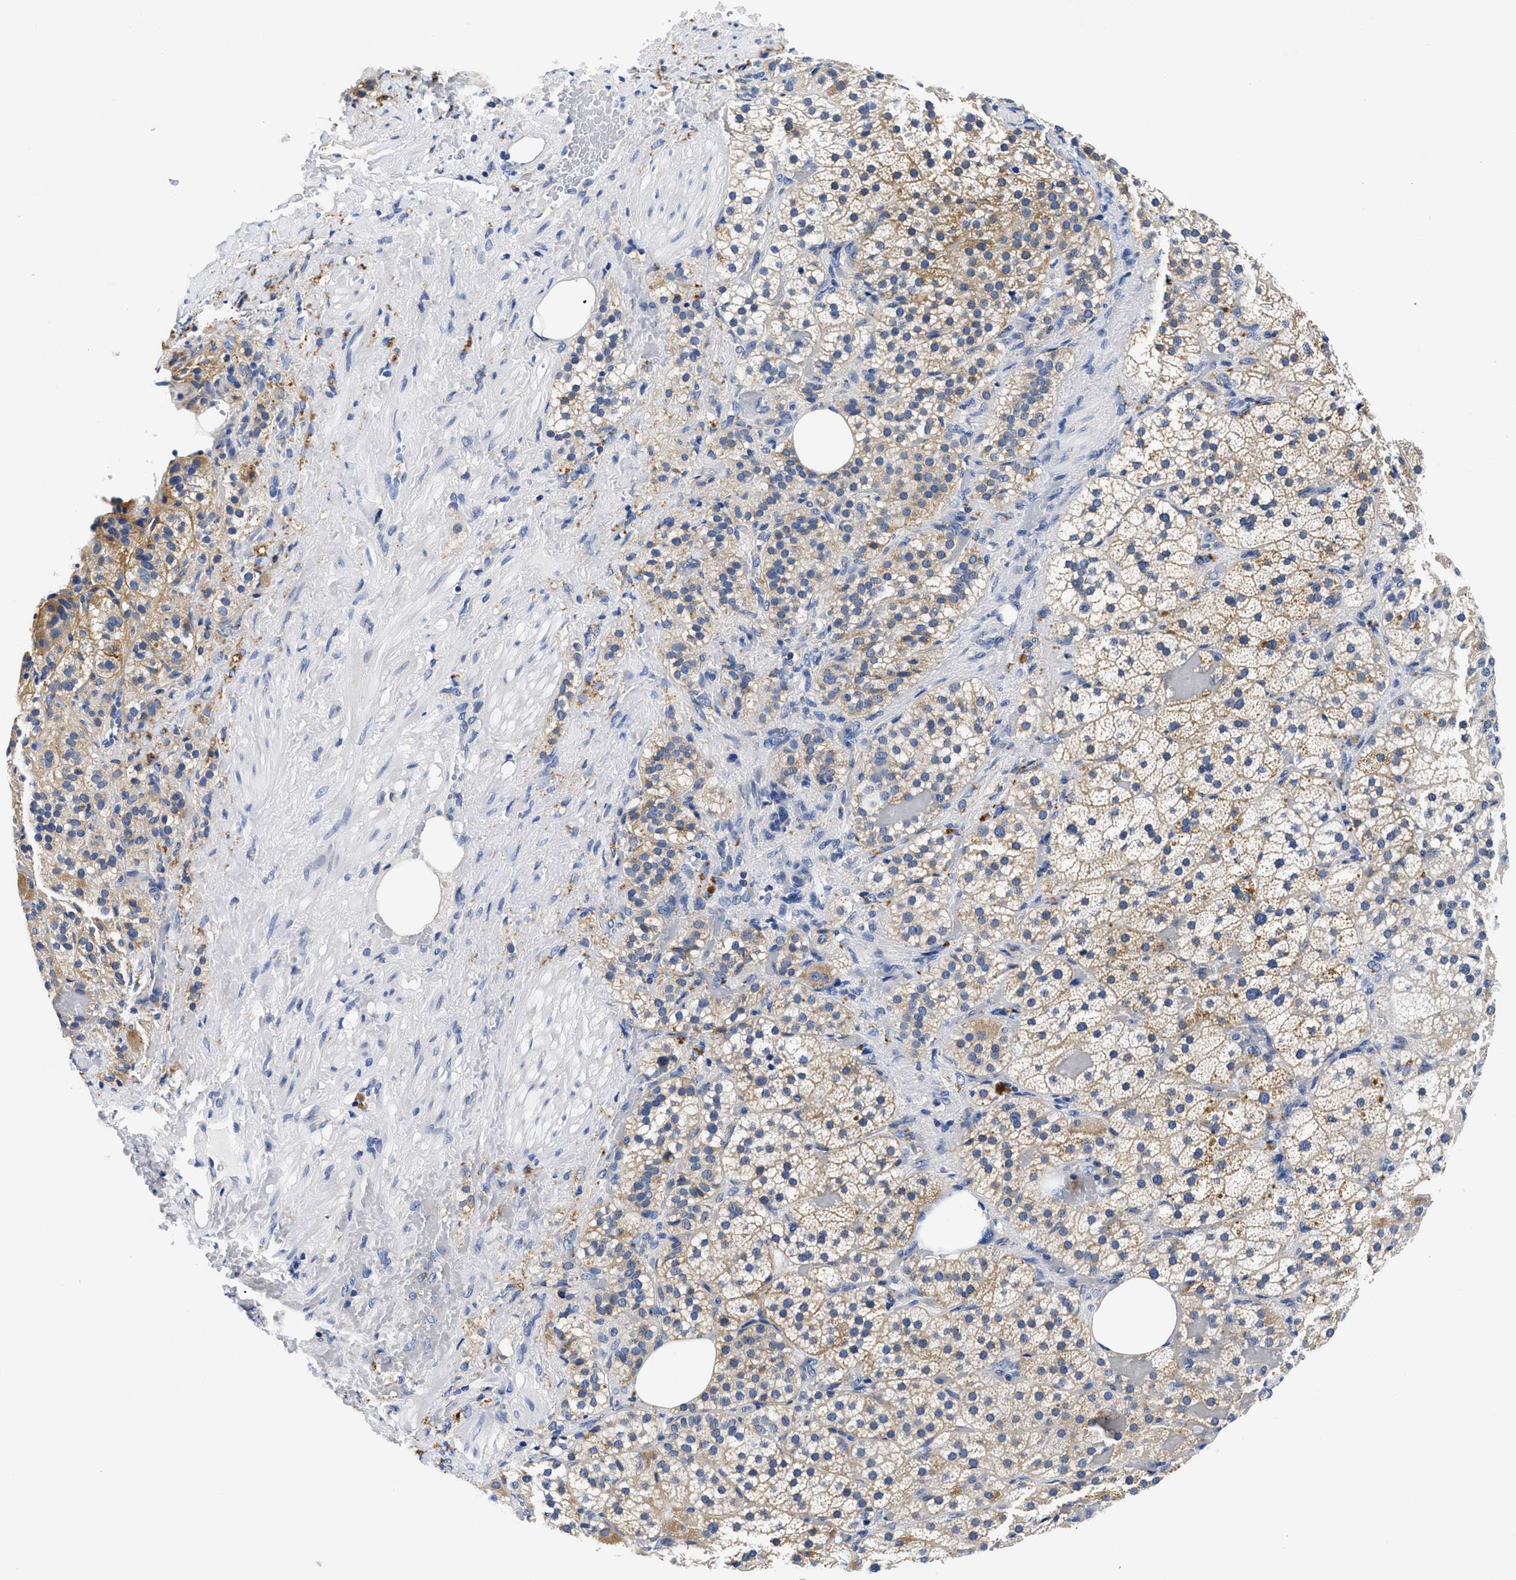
{"staining": {"intensity": "moderate", "quantity": "25%-75%", "location": "cytoplasmic/membranous"}, "tissue": "adrenal gland", "cell_type": "Glandular cells", "image_type": "normal", "snomed": [{"axis": "morphology", "description": "Normal tissue, NOS"}, {"axis": "topography", "description": "Adrenal gland"}], "caption": "Protein staining of normal adrenal gland demonstrates moderate cytoplasmic/membranous expression in approximately 25%-75% of glandular cells. (IHC, brightfield microscopy, high magnification).", "gene": "MEA1", "patient": {"sex": "female", "age": 59}}